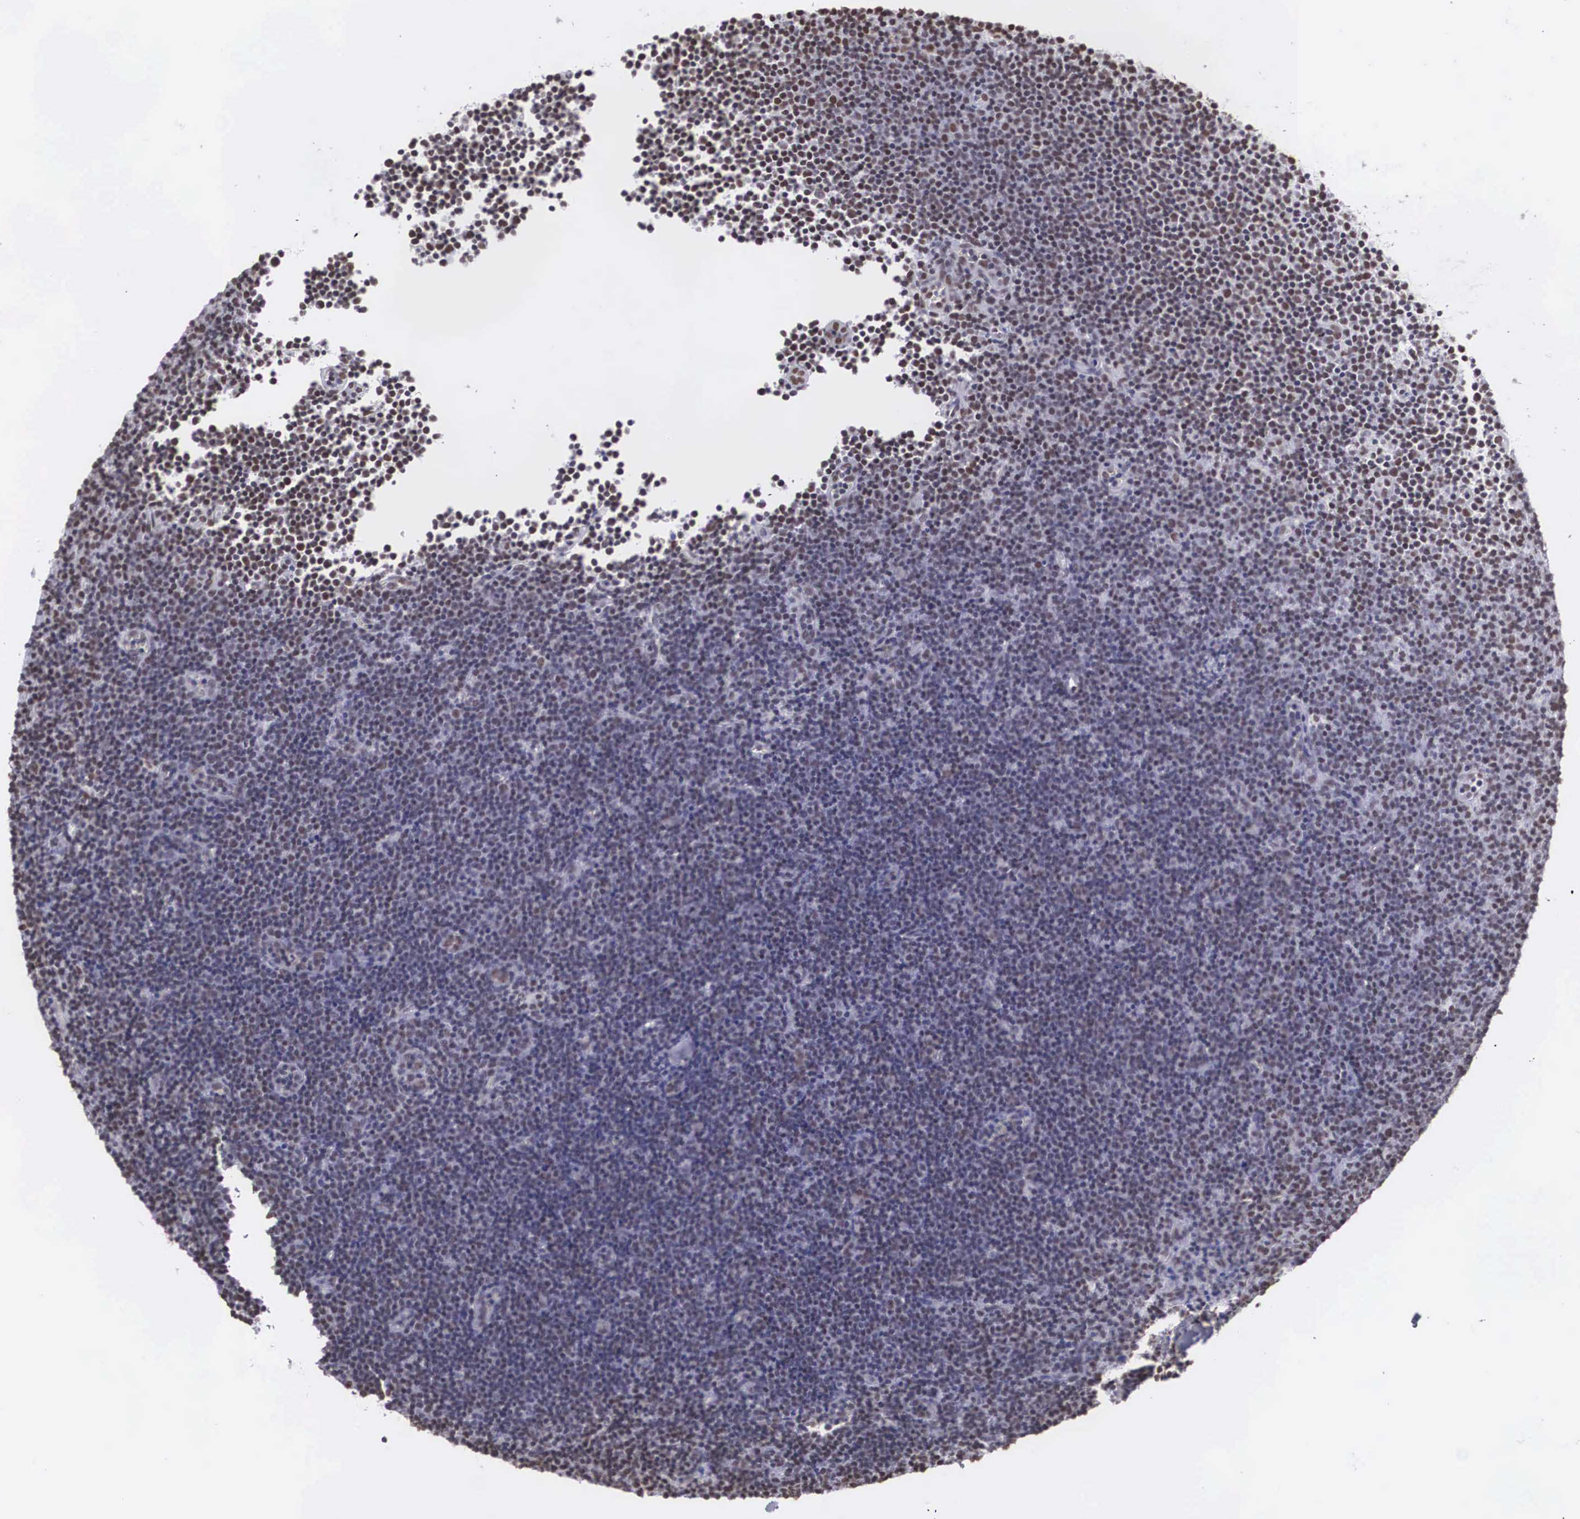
{"staining": {"intensity": "weak", "quantity": "25%-75%", "location": "nuclear"}, "tissue": "lymphoma", "cell_type": "Tumor cells", "image_type": "cancer", "snomed": [{"axis": "morphology", "description": "Malignant lymphoma, non-Hodgkin's type, Low grade"}, {"axis": "topography", "description": "Lymph node"}], "caption": "The photomicrograph reveals immunohistochemical staining of lymphoma. There is weak nuclear expression is appreciated in approximately 25%-75% of tumor cells. The protein is shown in brown color, while the nuclei are stained blue.", "gene": "CSTF2", "patient": {"sex": "male", "age": 57}}